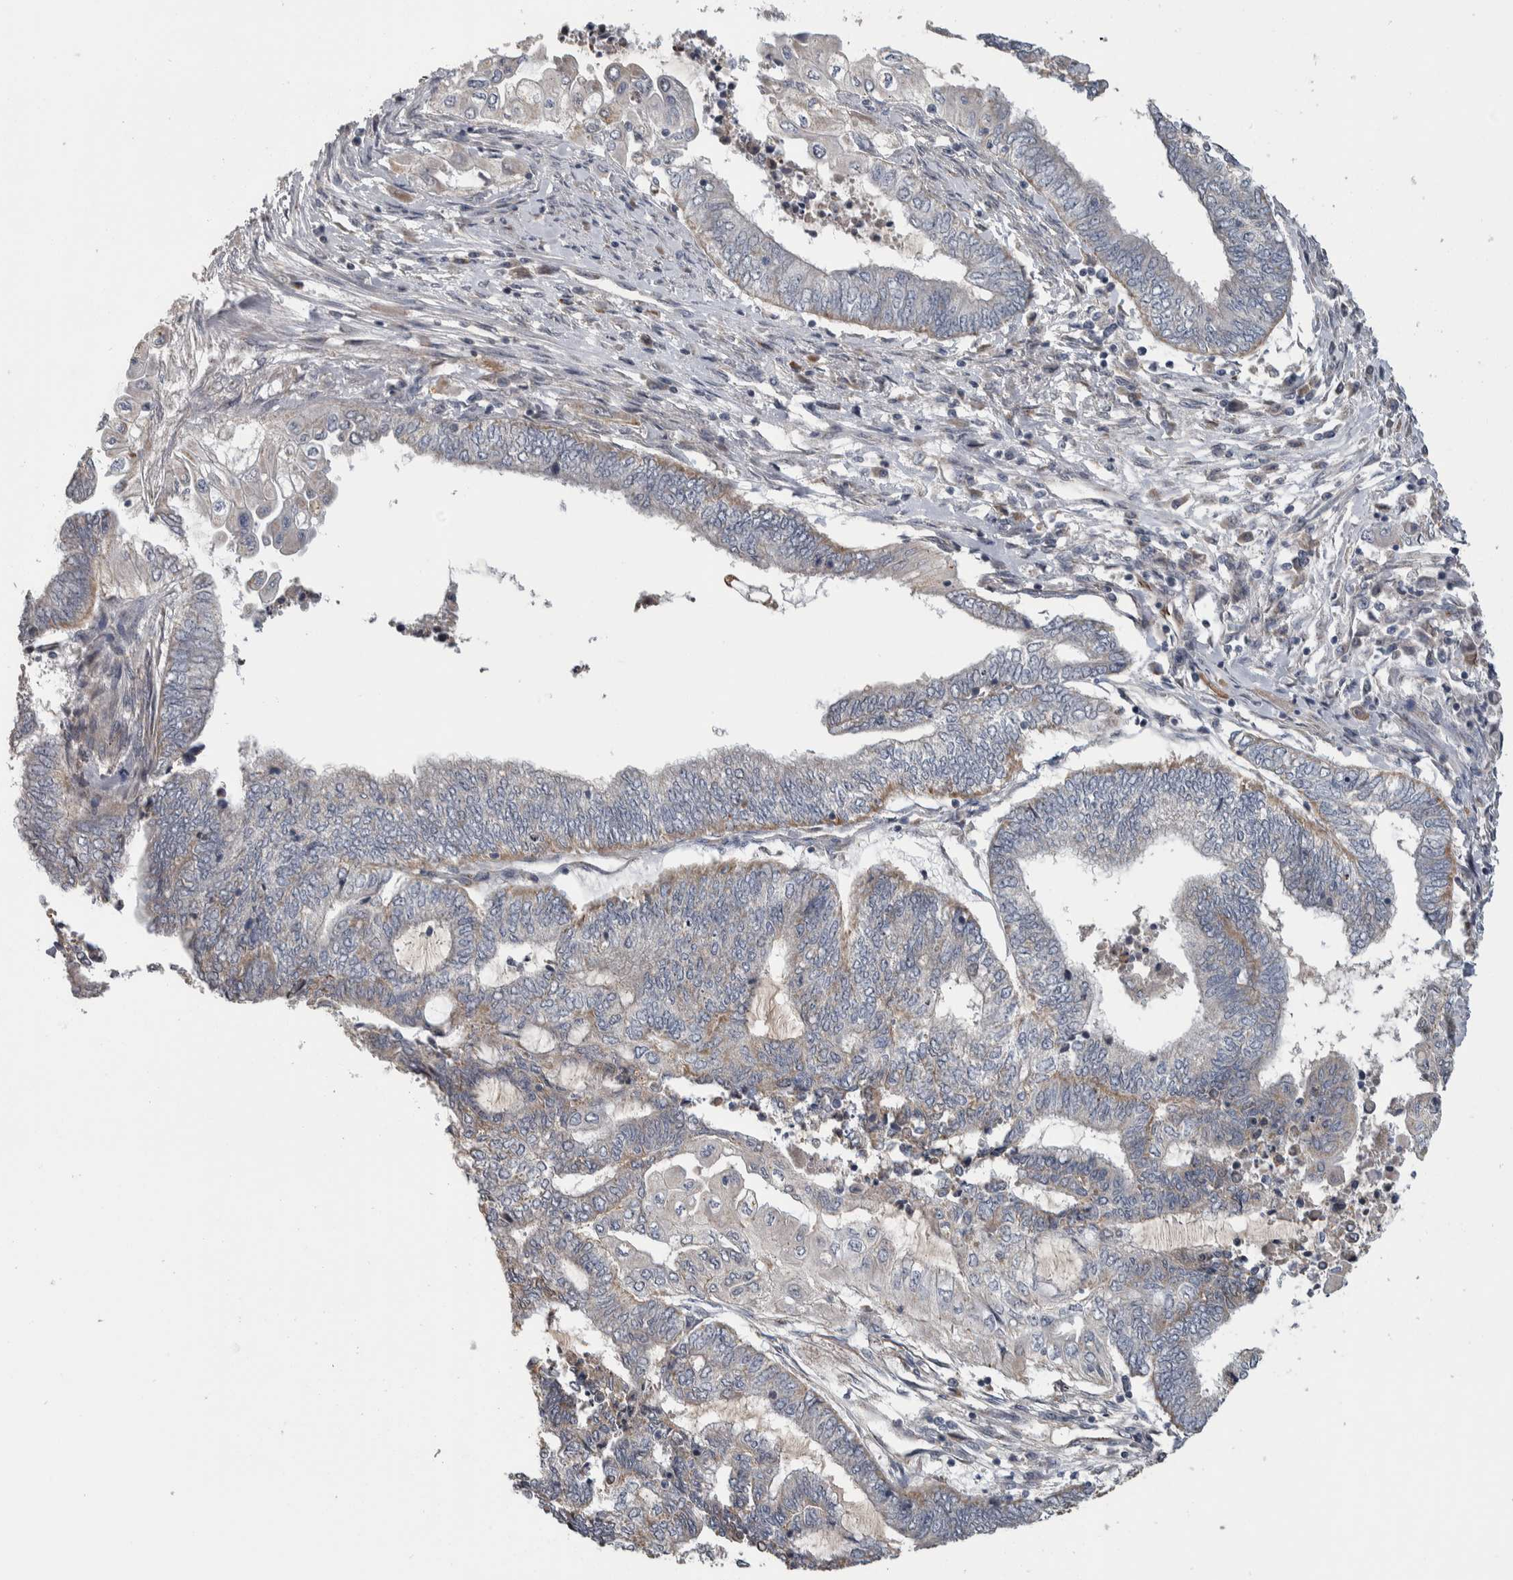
{"staining": {"intensity": "weak", "quantity": "25%-75%", "location": "cytoplasmic/membranous"}, "tissue": "endometrial cancer", "cell_type": "Tumor cells", "image_type": "cancer", "snomed": [{"axis": "morphology", "description": "Adenocarcinoma, NOS"}, {"axis": "topography", "description": "Uterus"}, {"axis": "topography", "description": "Endometrium"}], "caption": "Tumor cells demonstrate low levels of weak cytoplasmic/membranous staining in approximately 25%-75% of cells in human adenocarcinoma (endometrial).", "gene": "FAM83G", "patient": {"sex": "female", "age": 70}}